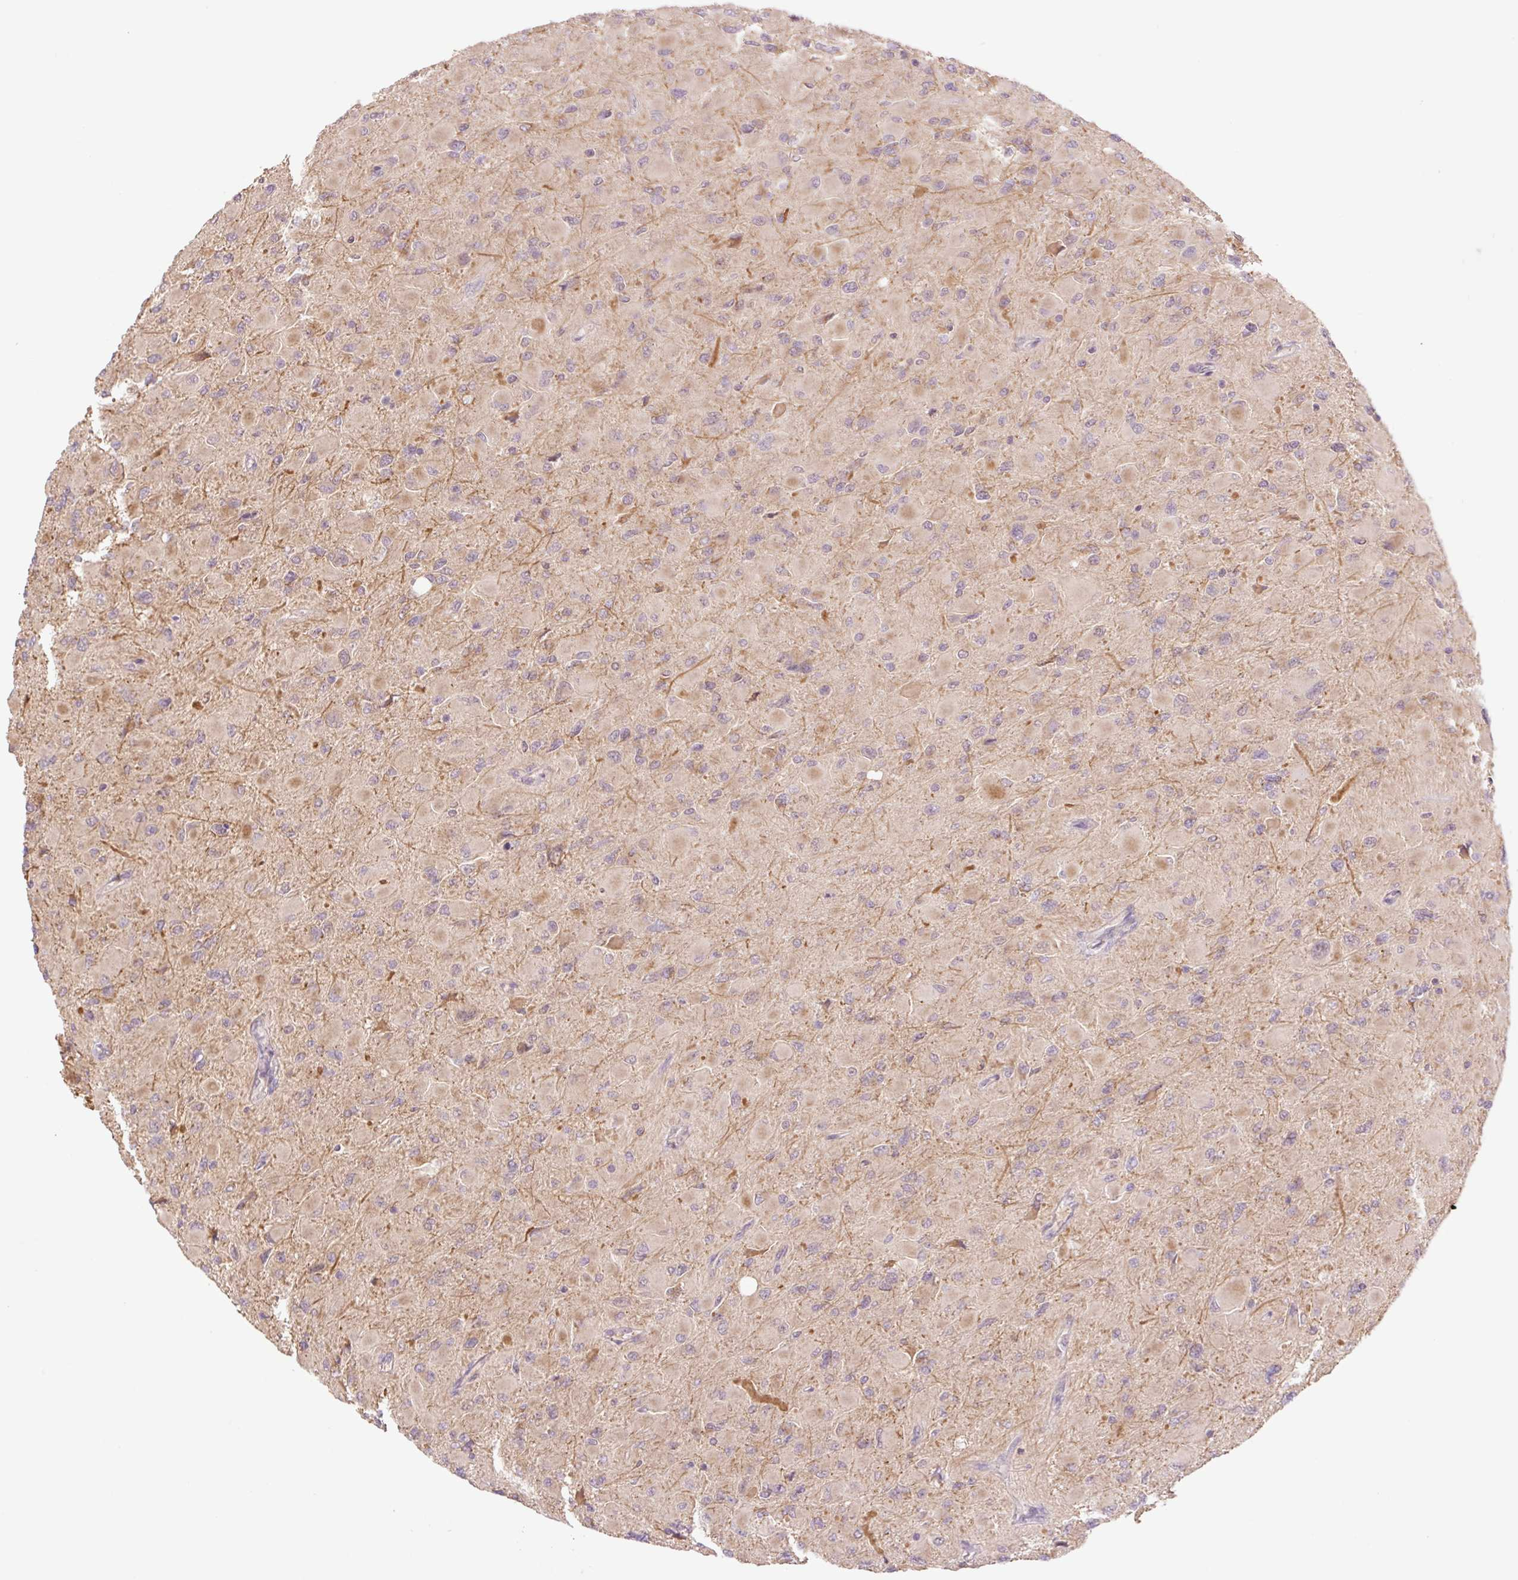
{"staining": {"intensity": "negative", "quantity": "none", "location": "none"}, "tissue": "glioma", "cell_type": "Tumor cells", "image_type": "cancer", "snomed": [{"axis": "morphology", "description": "Glioma, malignant, High grade"}, {"axis": "topography", "description": "Cerebral cortex"}], "caption": "Malignant glioma (high-grade) stained for a protein using IHC reveals no positivity tumor cells.", "gene": "YJU2B", "patient": {"sex": "female", "age": 36}}